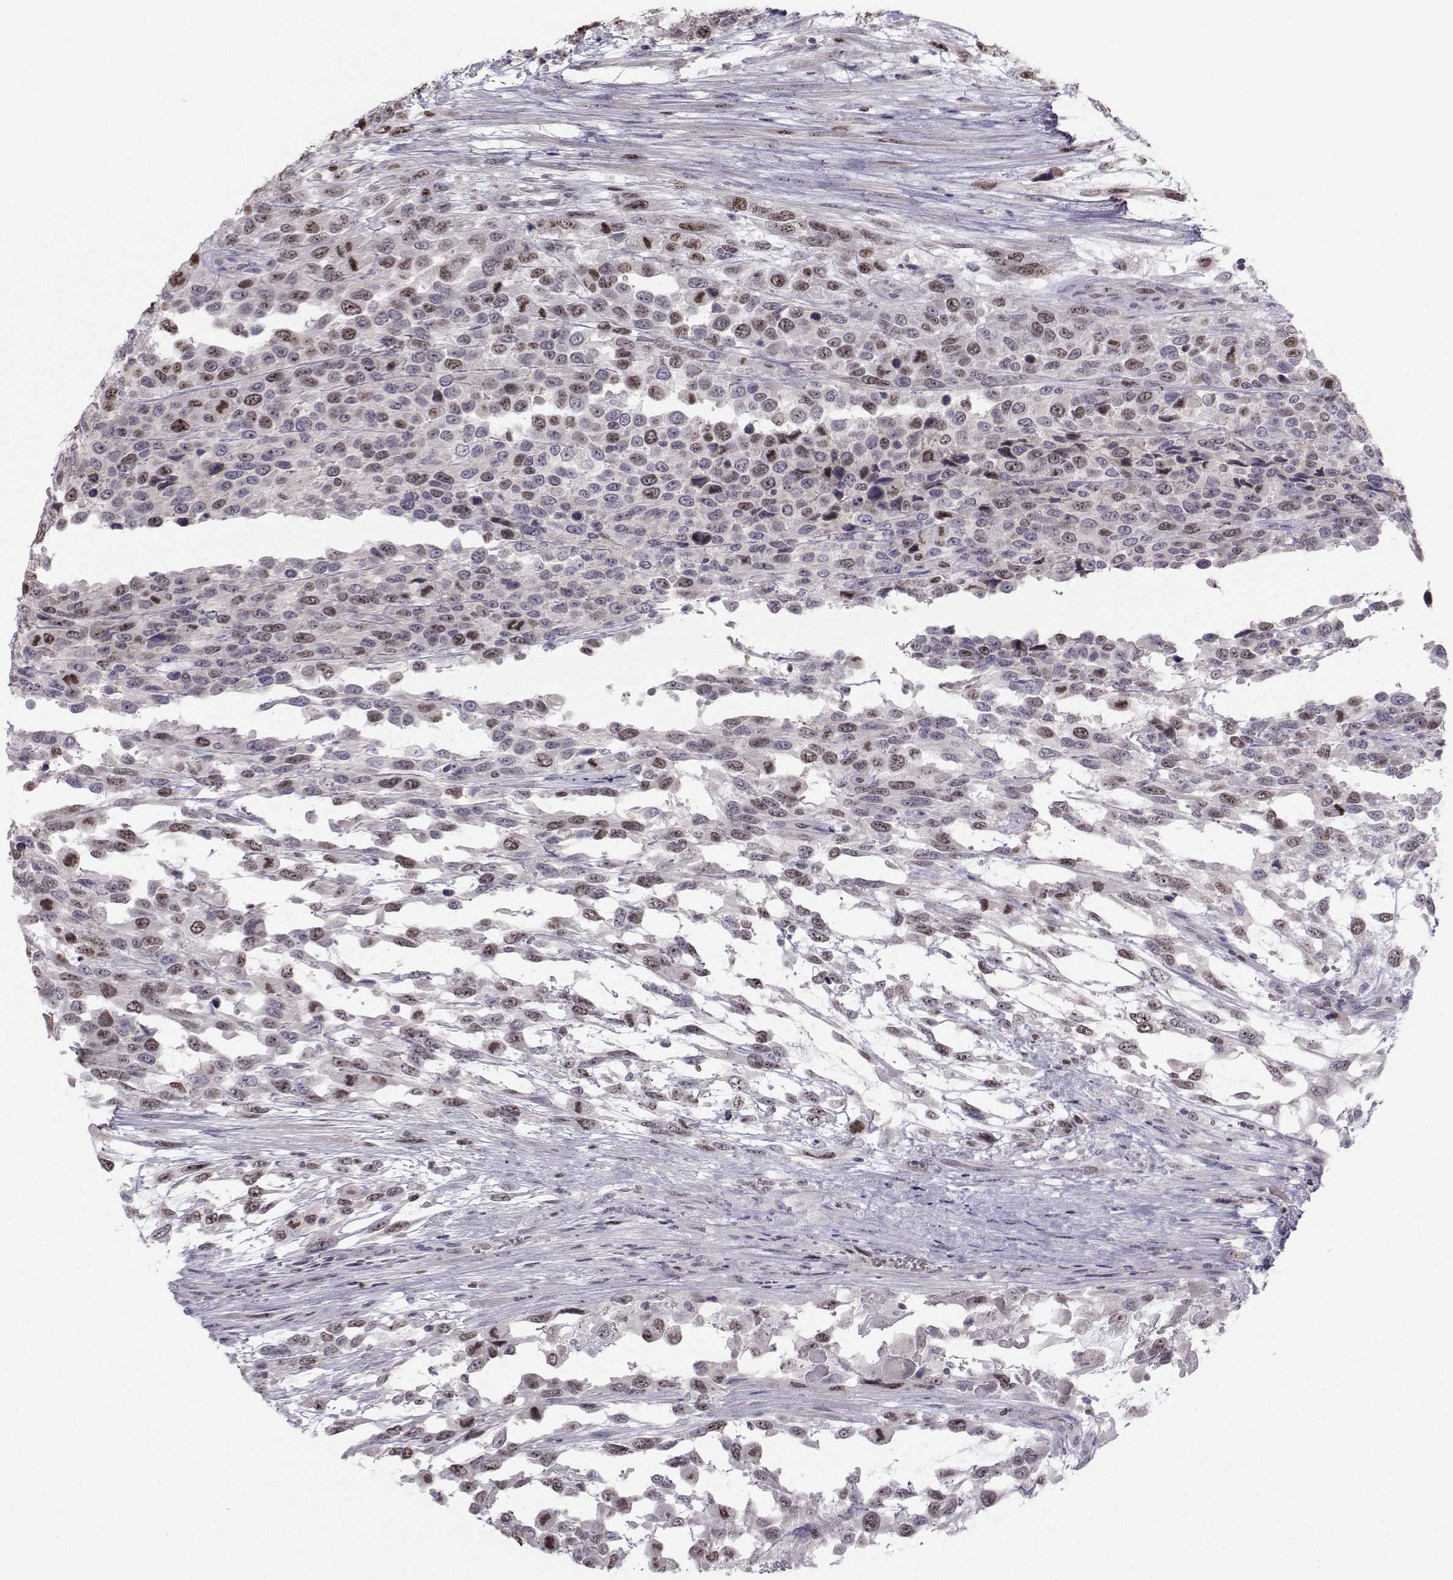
{"staining": {"intensity": "weak", "quantity": "25%-75%", "location": "nuclear"}, "tissue": "urothelial cancer", "cell_type": "Tumor cells", "image_type": "cancer", "snomed": [{"axis": "morphology", "description": "Urothelial carcinoma, High grade"}, {"axis": "topography", "description": "Urinary bladder"}], "caption": "IHC photomicrograph of human urothelial cancer stained for a protein (brown), which exhibits low levels of weak nuclear staining in approximately 25%-75% of tumor cells.", "gene": "LRP8", "patient": {"sex": "female", "age": 70}}